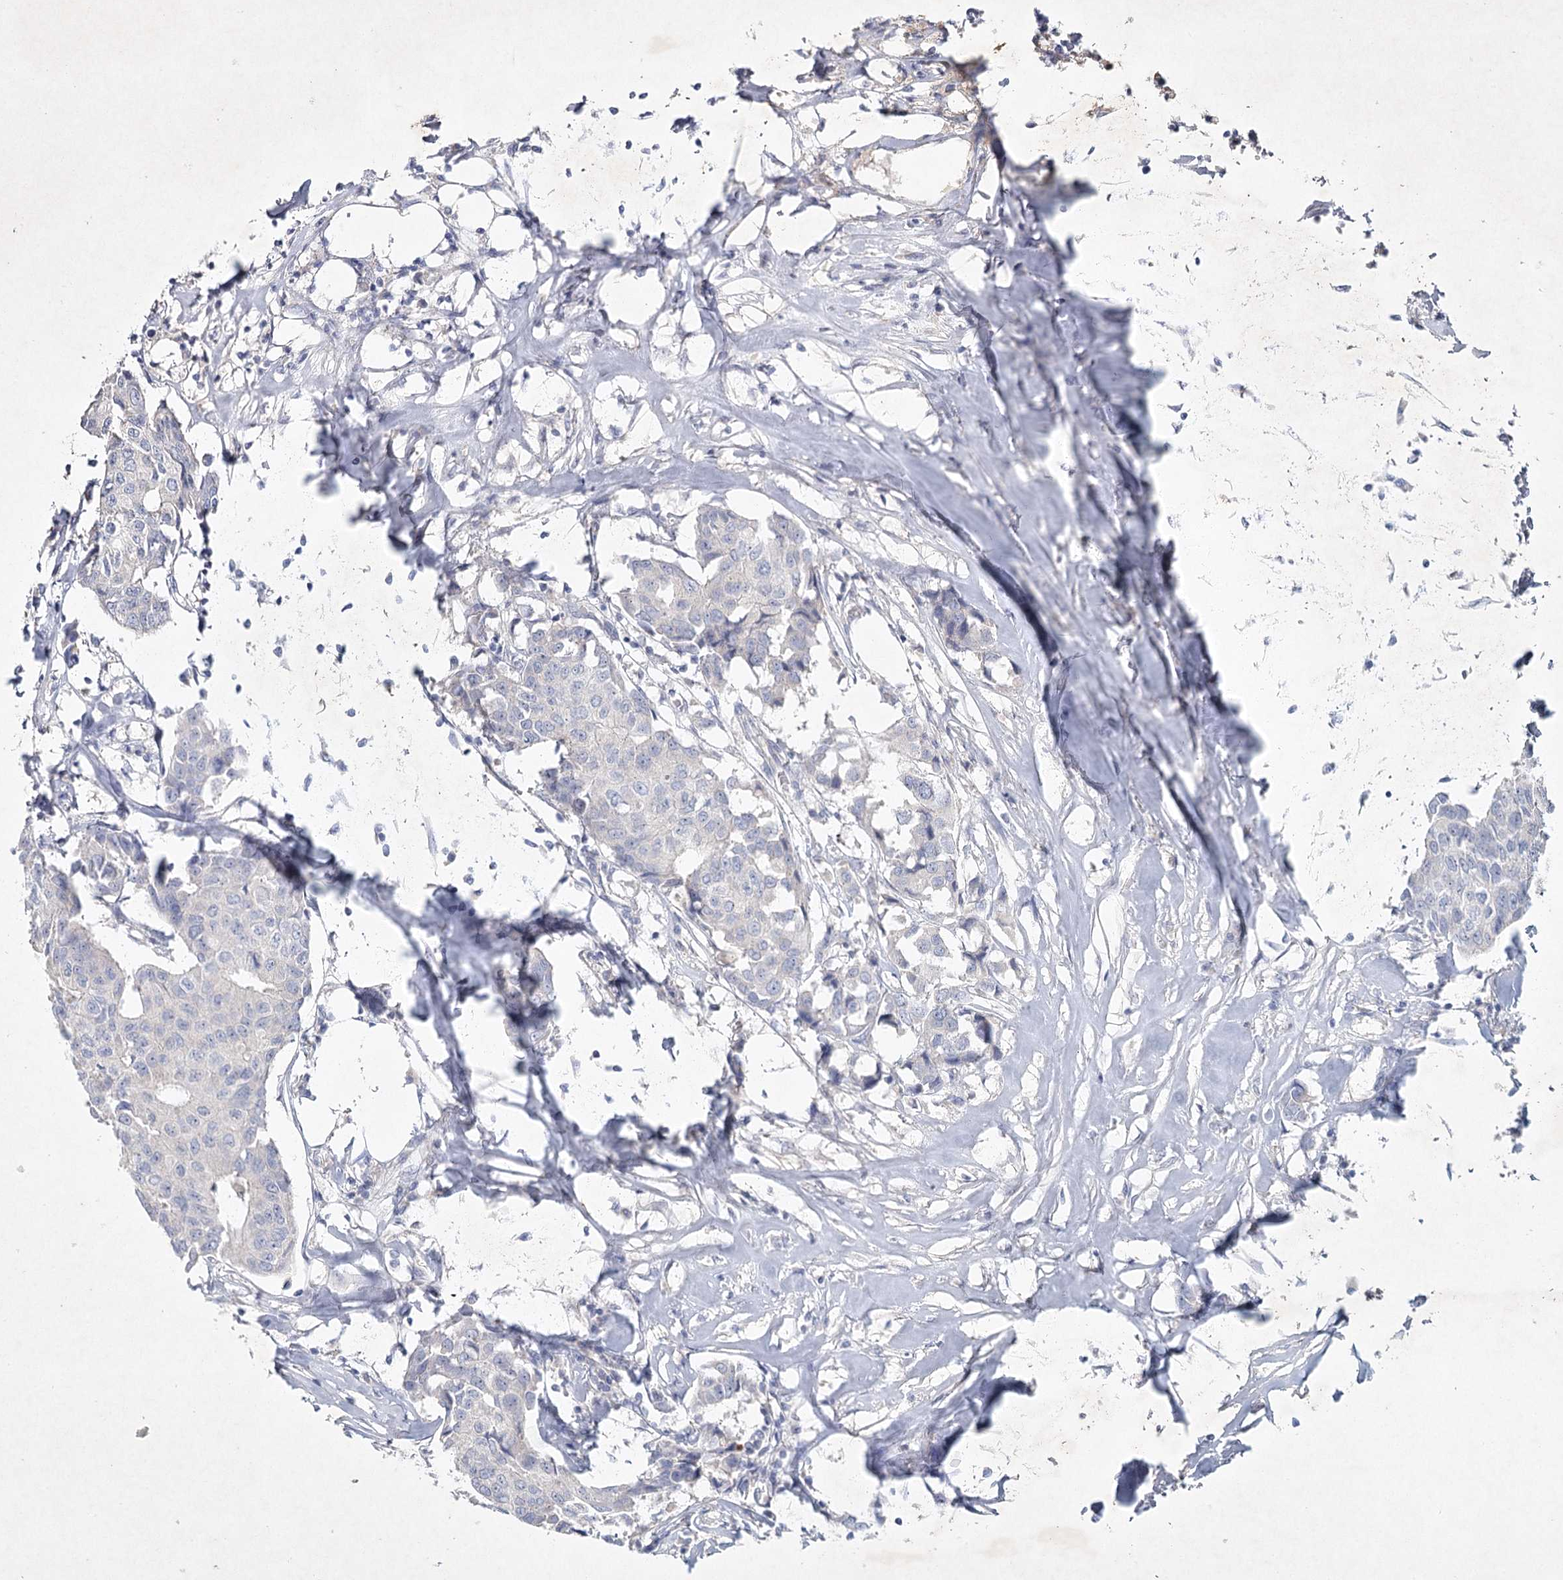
{"staining": {"intensity": "negative", "quantity": "none", "location": "none"}, "tissue": "breast cancer", "cell_type": "Tumor cells", "image_type": "cancer", "snomed": [{"axis": "morphology", "description": "Duct carcinoma"}, {"axis": "topography", "description": "Breast"}], "caption": "Tumor cells are negative for brown protein staining in breast infiltrating ductal carcinoma. (DAB (3,3'-diaminobenzidine) IHC, high magnification).", "gene": "MAP3K13", "patient": {"sex": "female", "age": 80}}